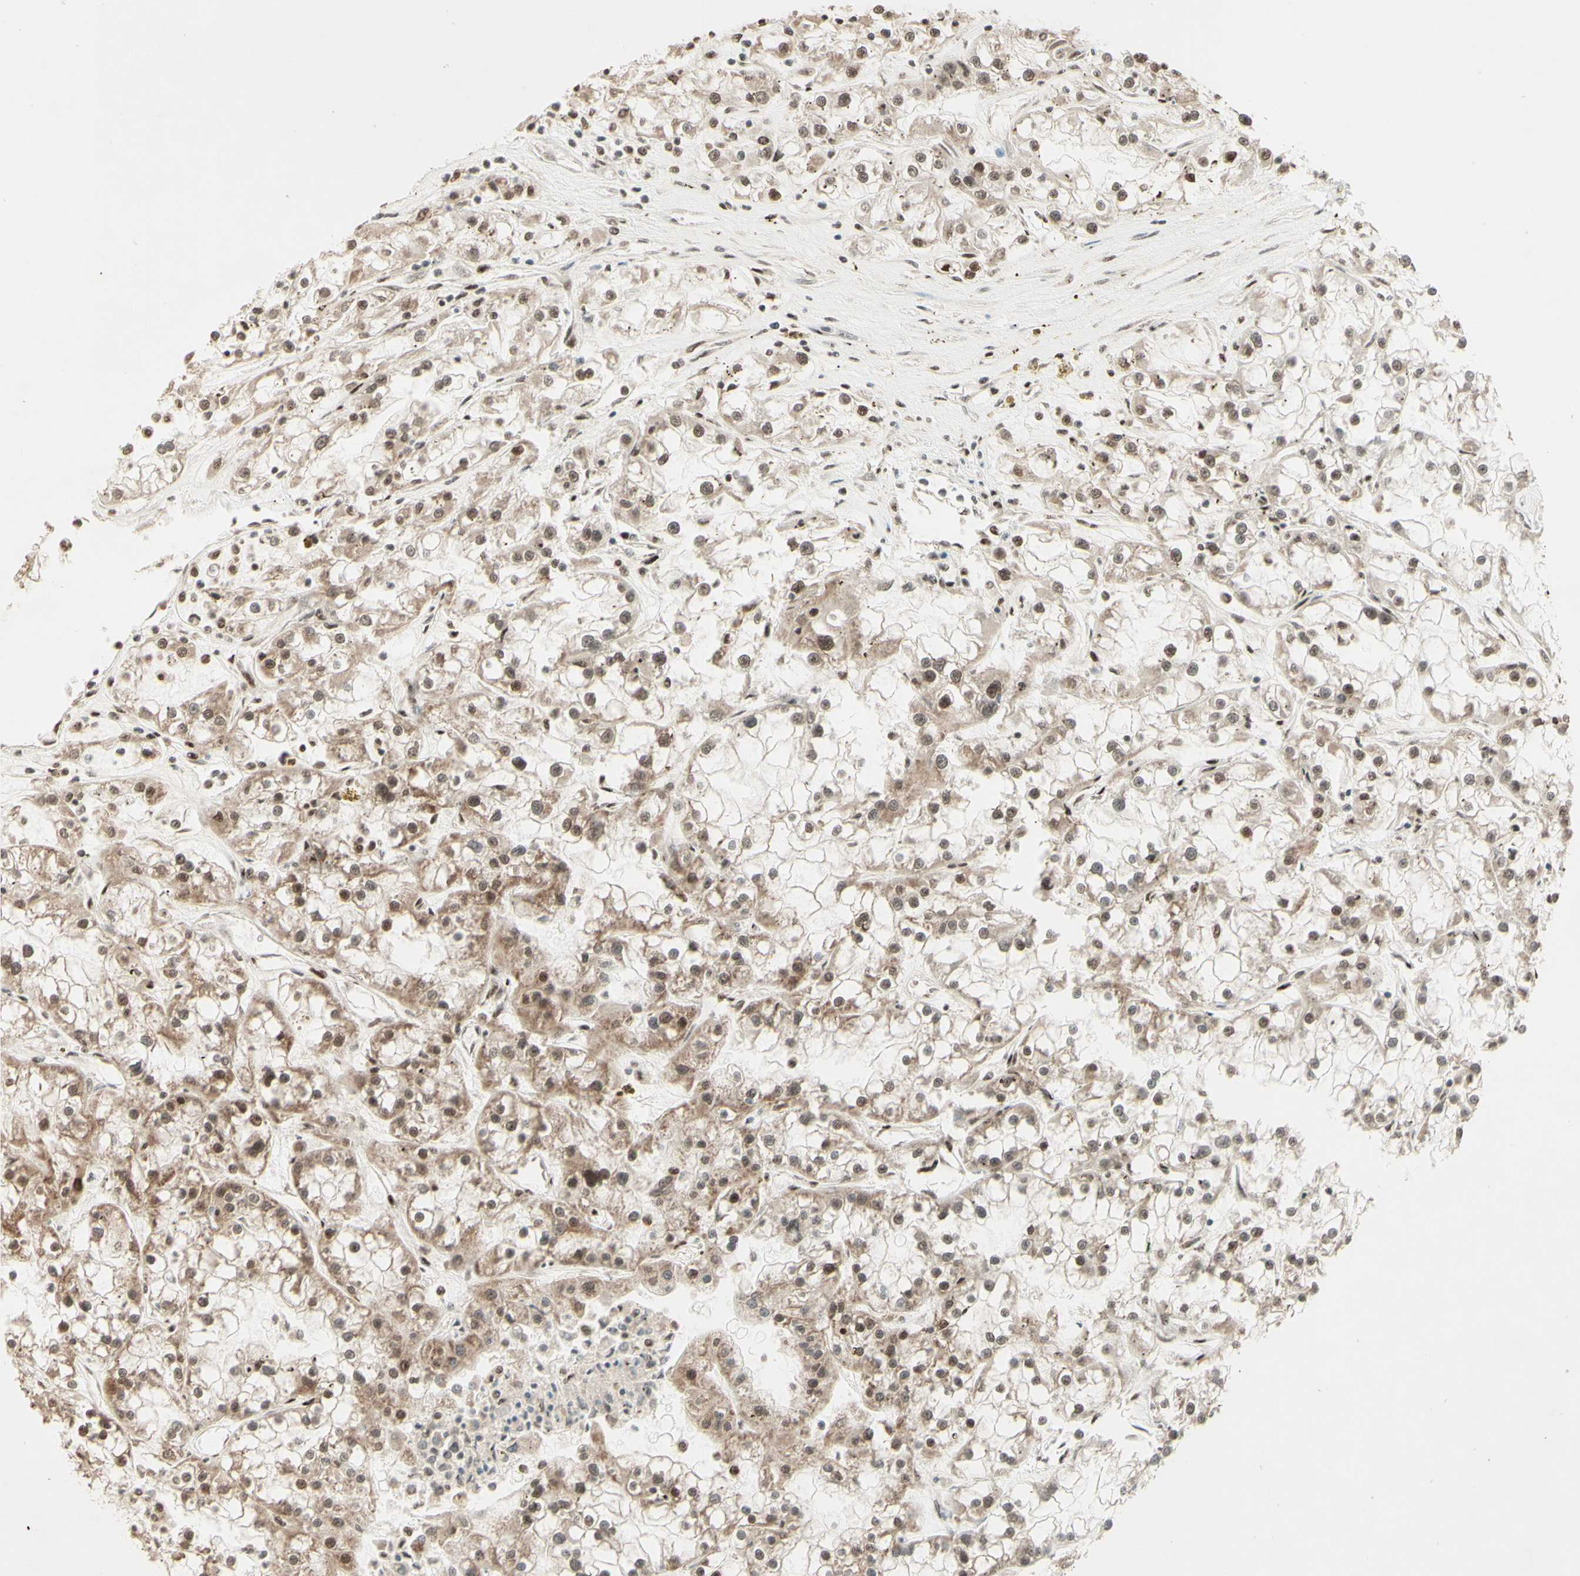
{"staining": {"intensity": "moderate", "quantity": ">75%", "location": "cytoplasmic/membranous,nuclear"}, "tissue": "renal cancer", "cell_type": "Tumor cells", "image_type": "cancer", "snomed": [{"axis": "morphology", "description": "Adenocarcinoma, NOS"}, {"axis": "topography", "description": "Kidney"}], "caption": "Tumor cells demonstrate medium levels of moderate cytoplasmic/membranous and nuclear positivity in approximately >75% of cells in renal adenocarcinoma.", "gene": "NR3C1", "patient": {"sex": "female", "age": 52}}